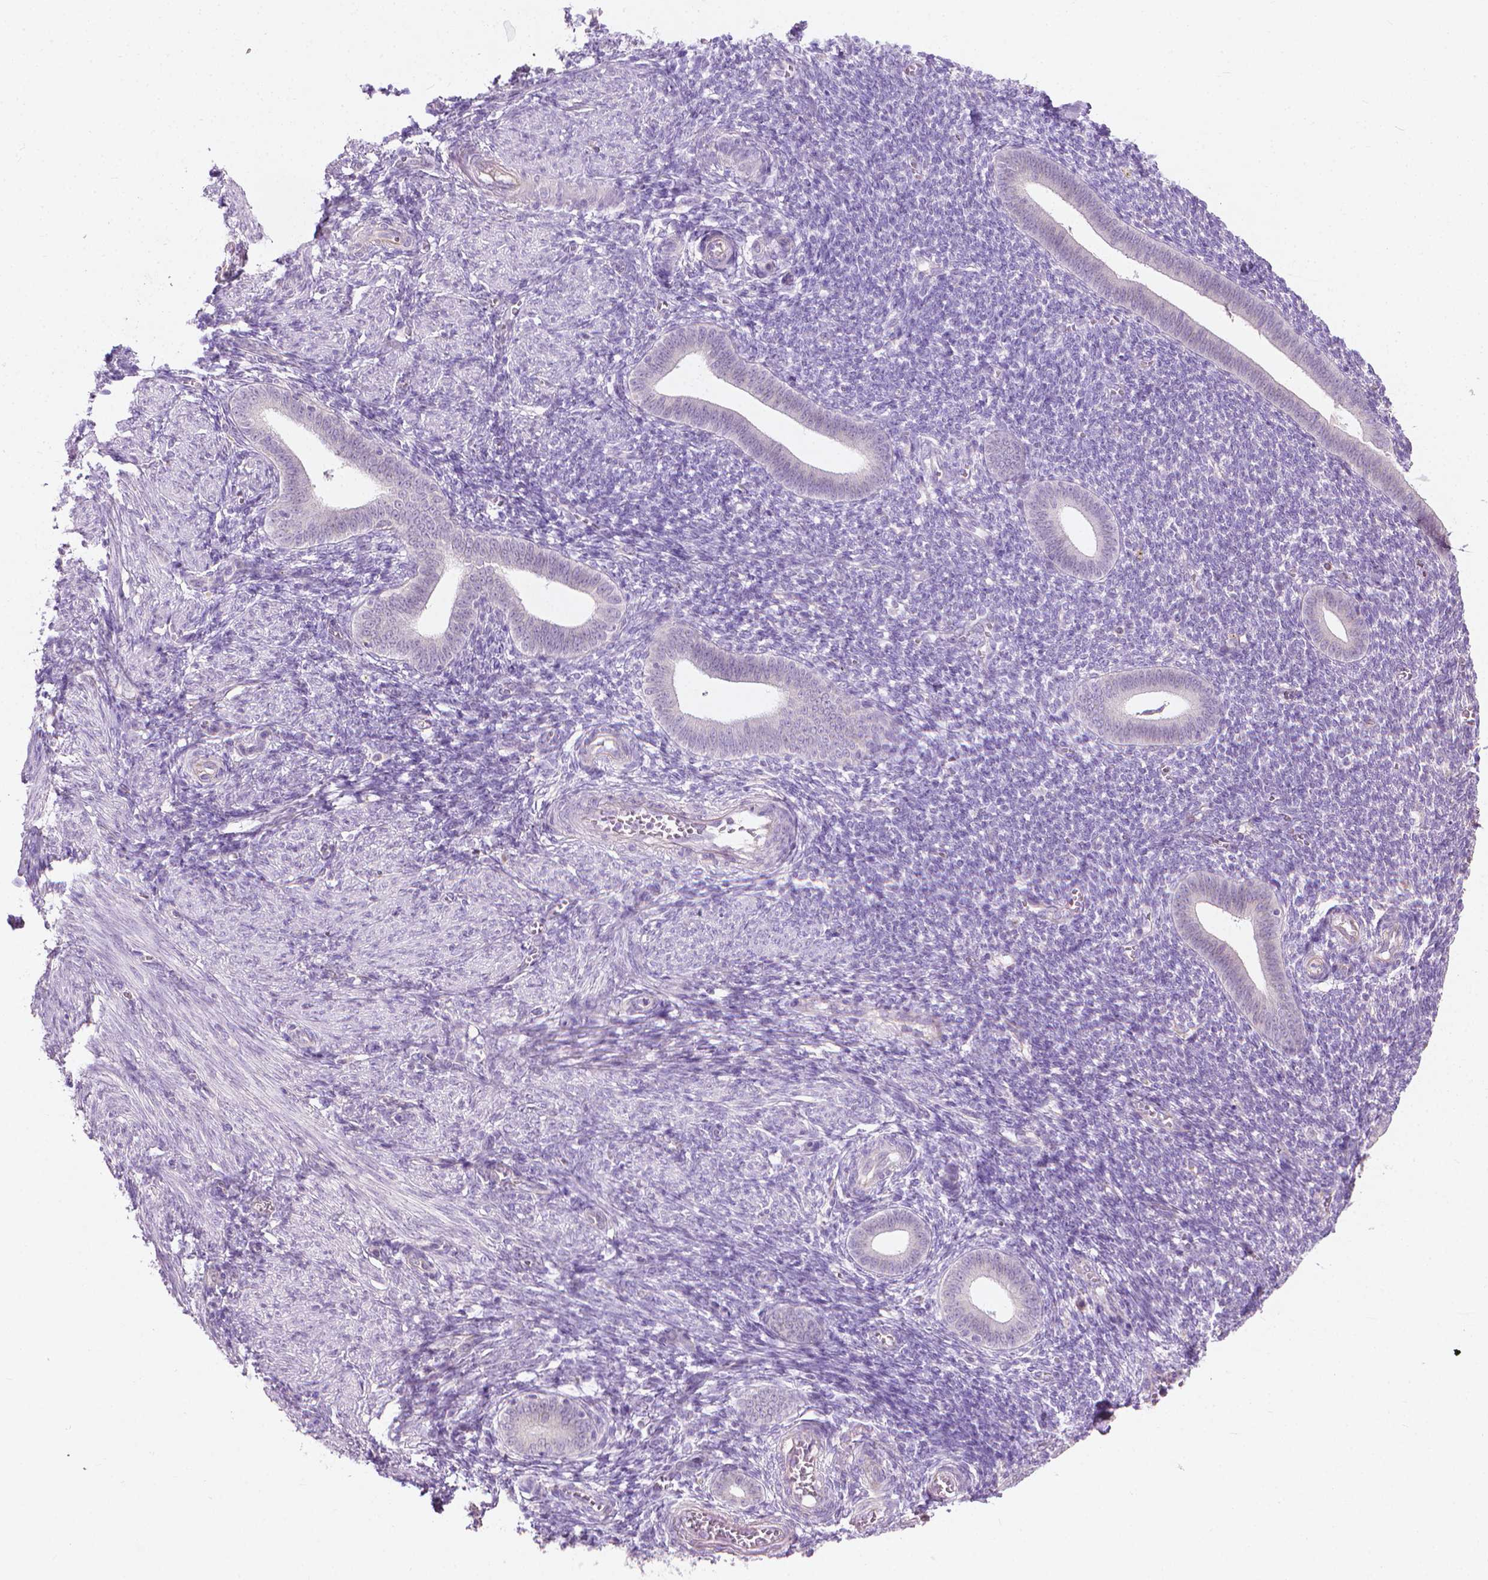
{"staining": {"intensity": "negative", "quantity": "none", "location": "none"}, "tissue": "endometrium", "cell_type": "Cells in endometrial stroma", "image_type": "normal", "snomed": [{"axis": "morphology", "description": "Normal tissue, NOS"}, {"axis": "topography", "description": "Endometrium"}], "caption": "Immunohistochemistry (IHC) histopathology image of benign endometrium stained for a protein (brown), which shows no staining in cells in endometrial stroma.", "gene": "KRT73", "patient": {"sex": "female", "age": 25}}